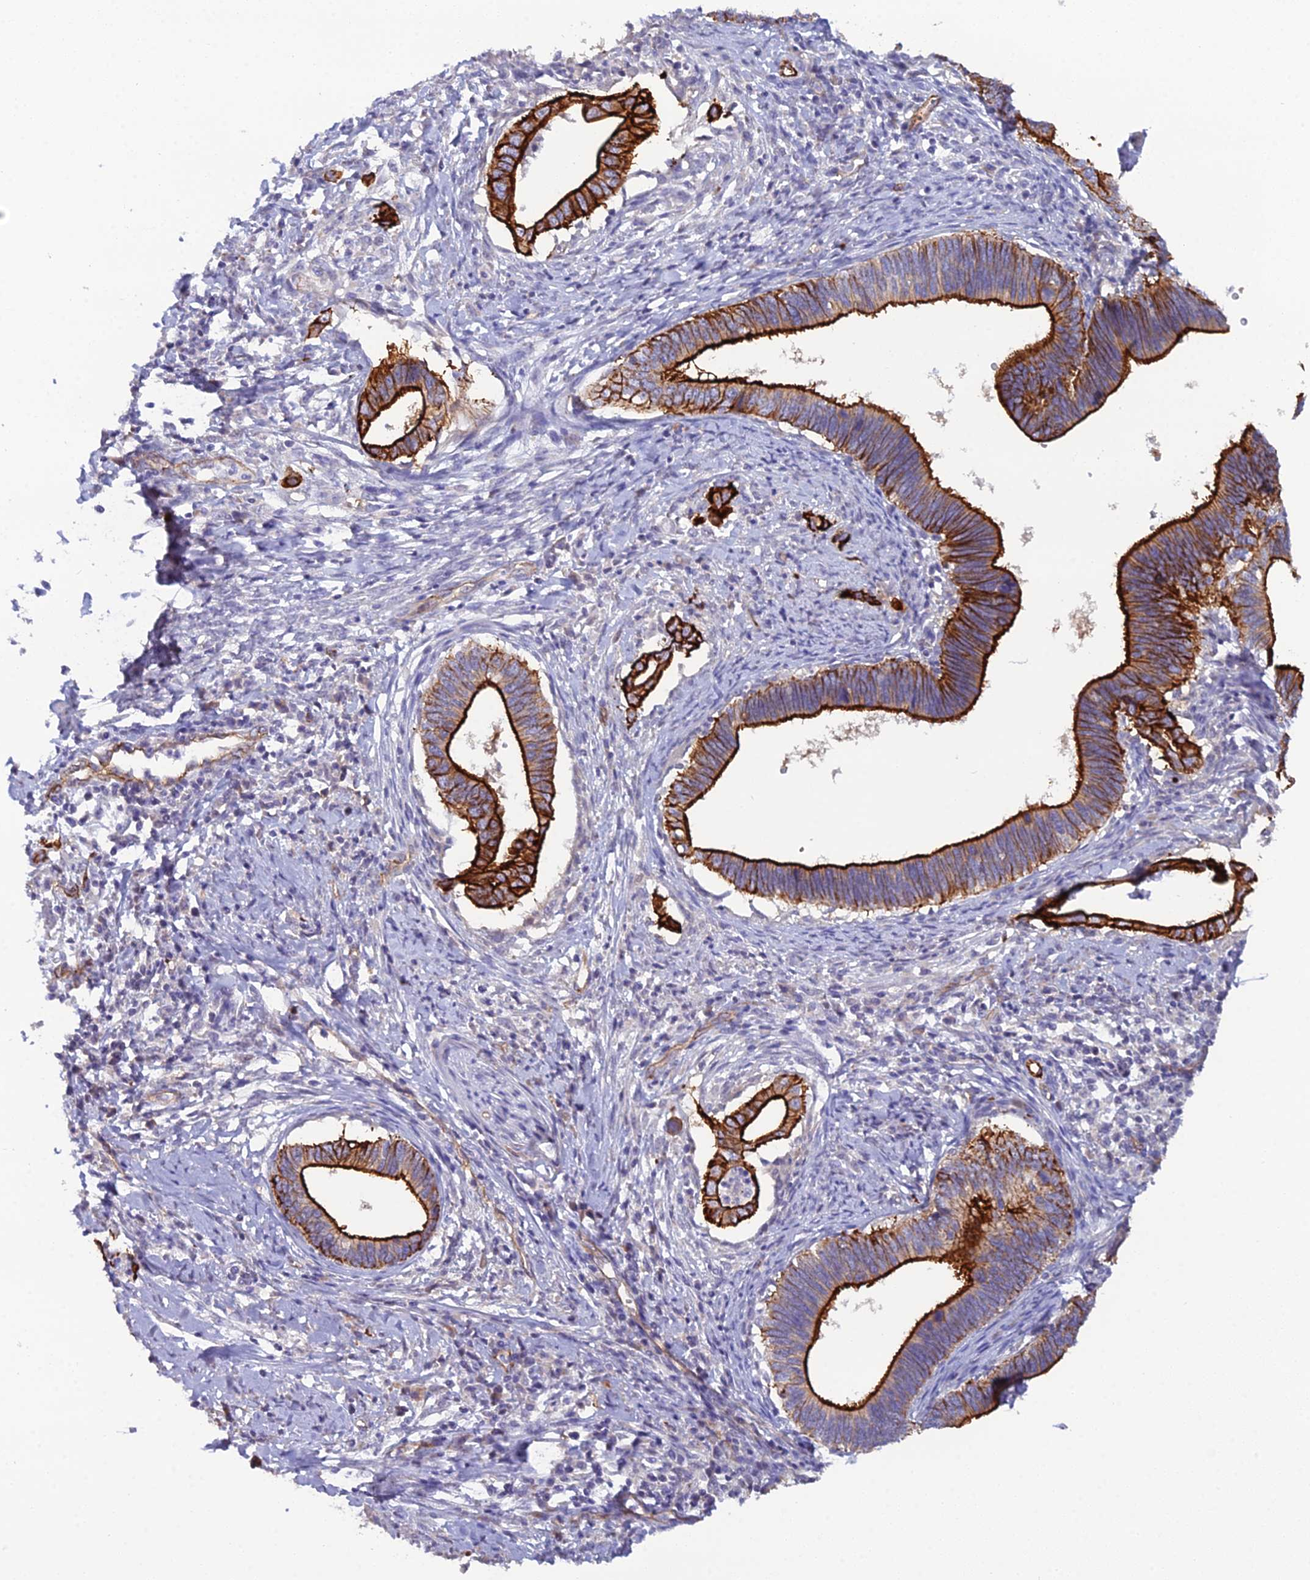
{"staining": {"intensity": "strong", "quantity": ">75%", "location": "cytoplasmic/membranous"}, "tissue": "cervical cancer", "cell_type": "Tumor cells", "image_type": "cancer", "snomed": [{"axis": "morphology", "description": "Adenocarcinoma, NOS"}, {"axis": "topography", "description": "Cervix"}], "caption": "A high amount of strong cytoplasmic/membranous positivity is present in approximately >75% of tumor cells in cervical adenocarcinoma tissue. (Brightfield microscopy of DAB IHC at high magnification).", "gene": "CFAP47", "patient": {"sex": "female", "age": 42}}